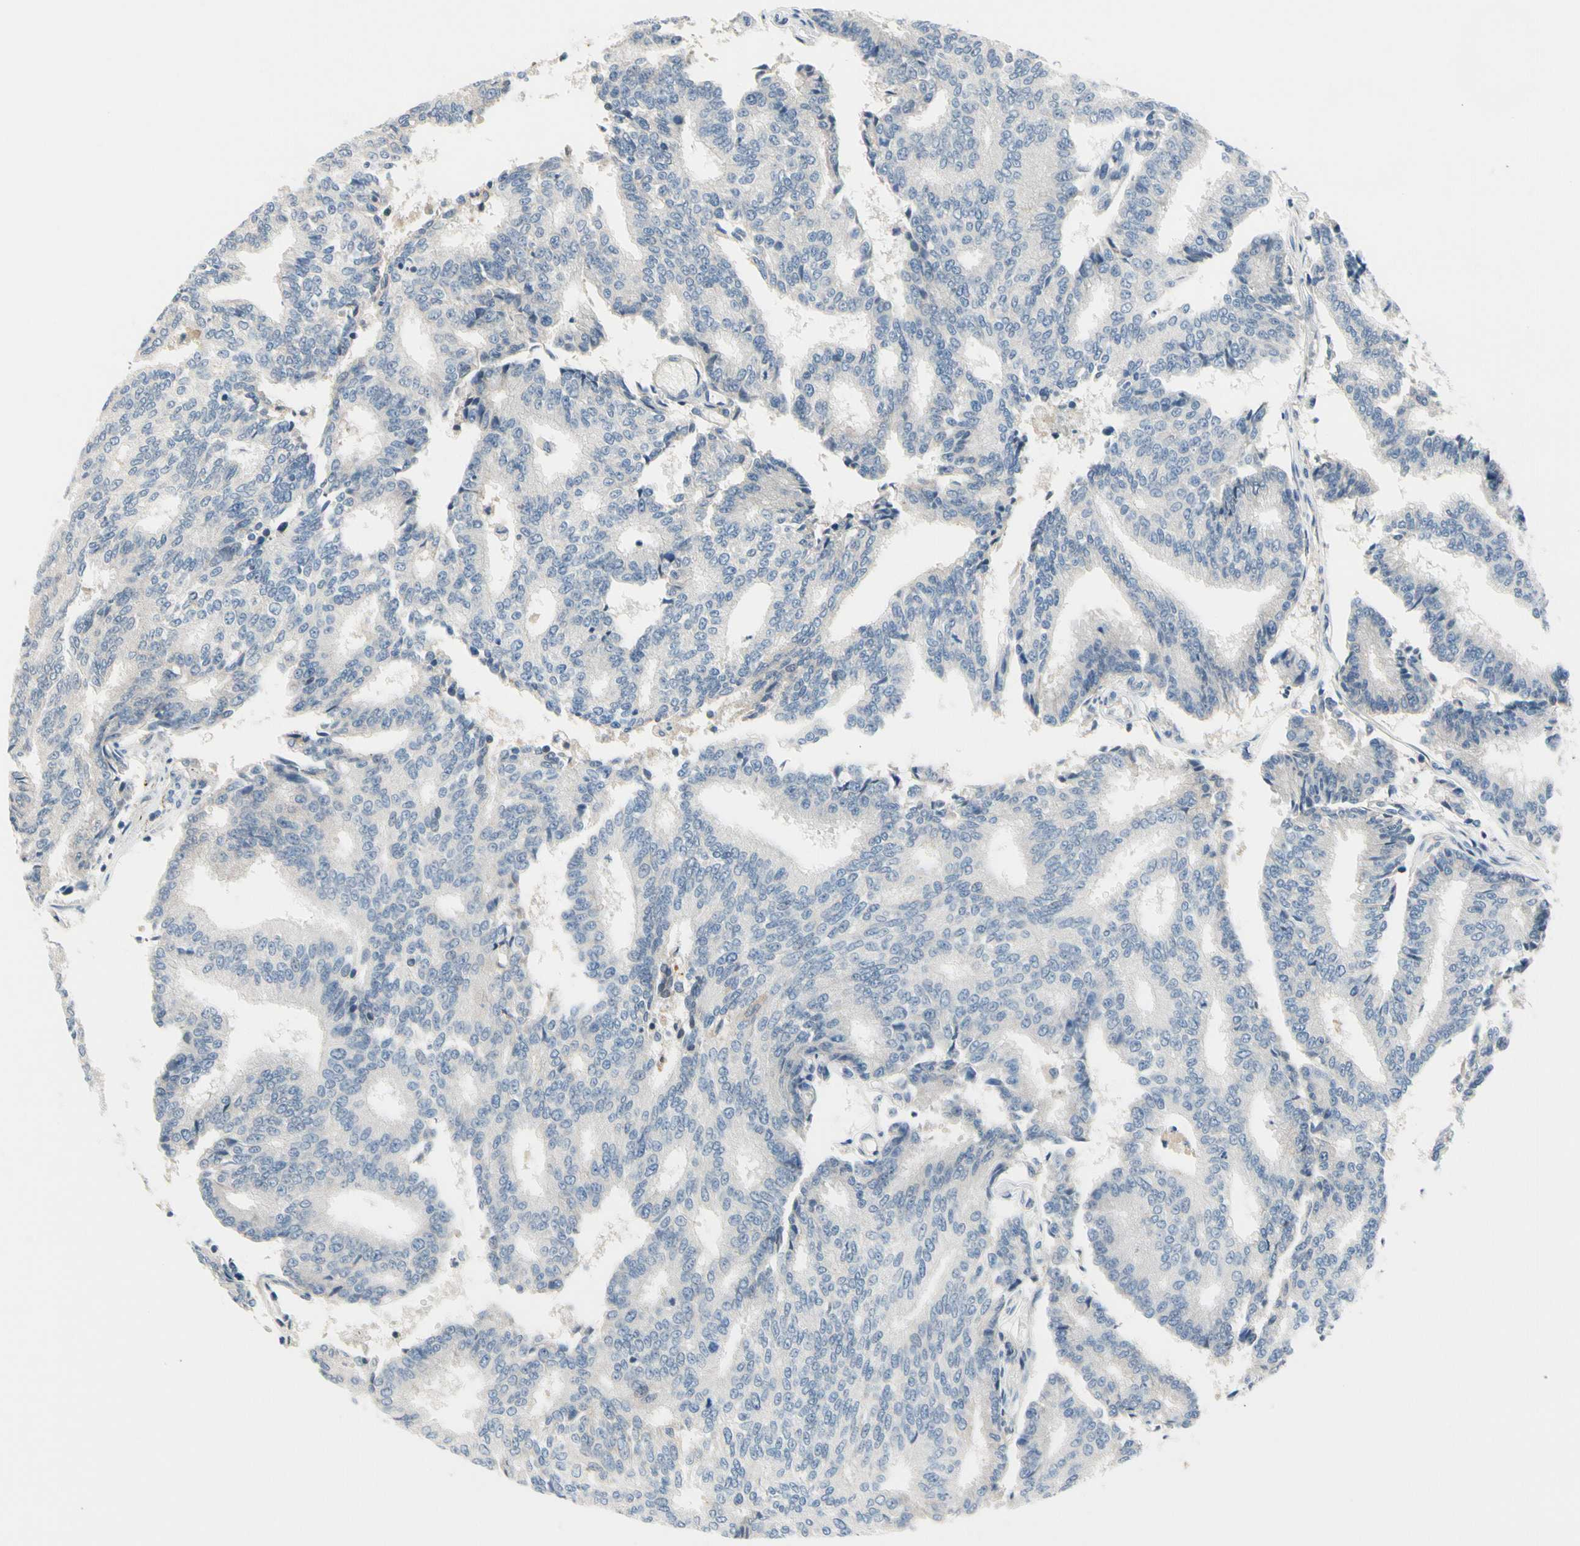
{"staining": {"intensity": "negative", "quantity": "none", "location": "none"}, "tissue": "prostate cancer", "cell_type": "Tumor cells", "image_type": "cancer", "snomed": [{"axis": "morphology", "description": "Adenocarcinoma, High grade"}, {"axis": "topography", "description": "Prostate"}], "caption": "This is an immunohistochemistry histopathology image of human prostate cancer (high-grade adenocarcinoma). There is no staining in tumor cells.", "gene": "CNDP1", "patient": {"sex": "male", "age": 55}}